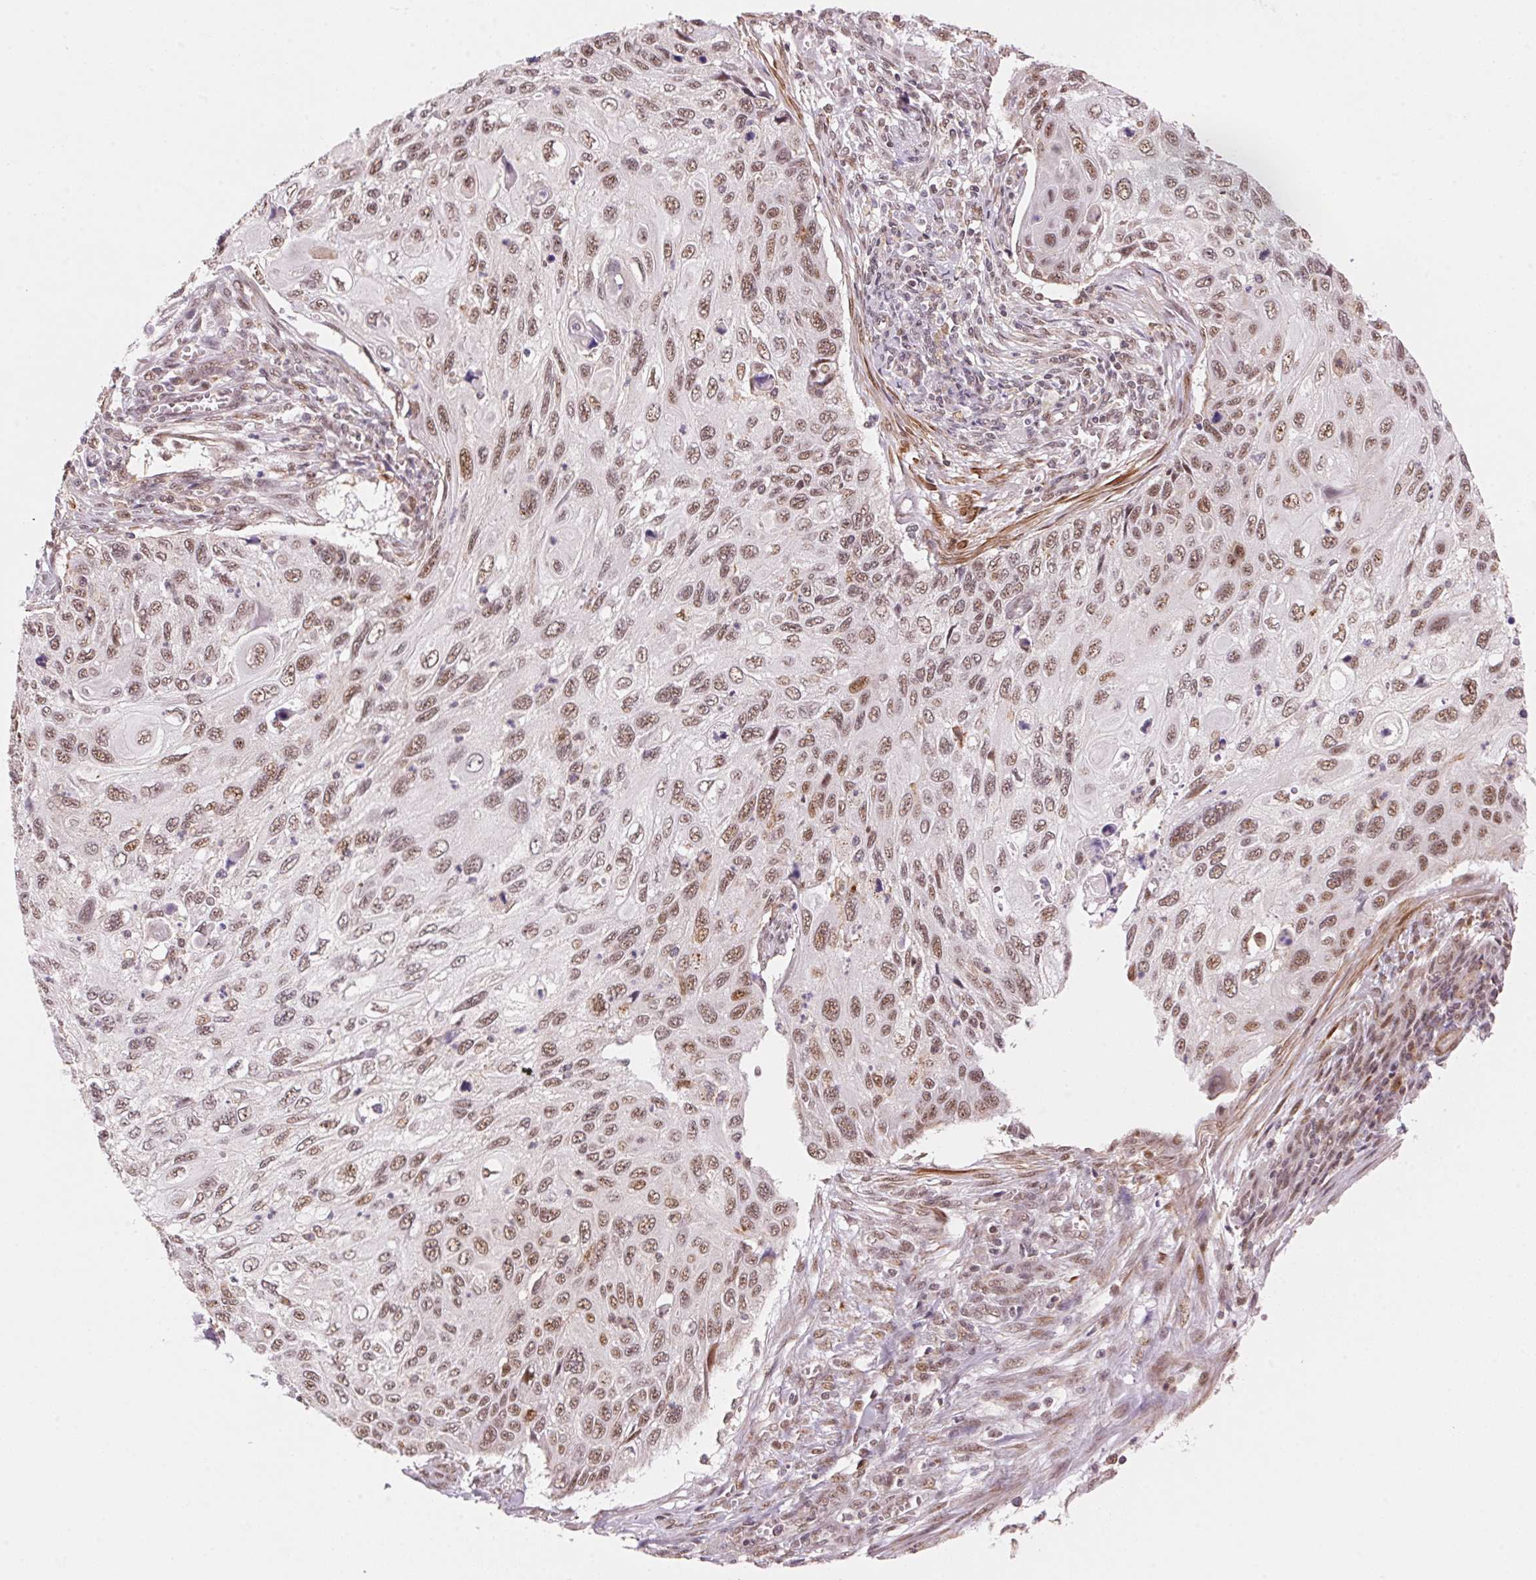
{"staining": {"intensity": "moderate", "quantity": ">75%", "location": "nuclear"}, "tissue": "cervical cancer", "cell_type": "Tumor cells", "image_type": "cancer", "snomed": [{"axis": "morphology", "description": "Squamous cell carcinoma, NOS"}, {"axis": "topography", "description": "Cervix"}], "caption": "Moderate nuclear positivity for a protein is present in about >75% of tumor cells of cervical squamous cell carcinoma using immunohistochemistry (IHC).", "gene": "HNRNPDL", "patient": {"sex": "female", "age": 70}}